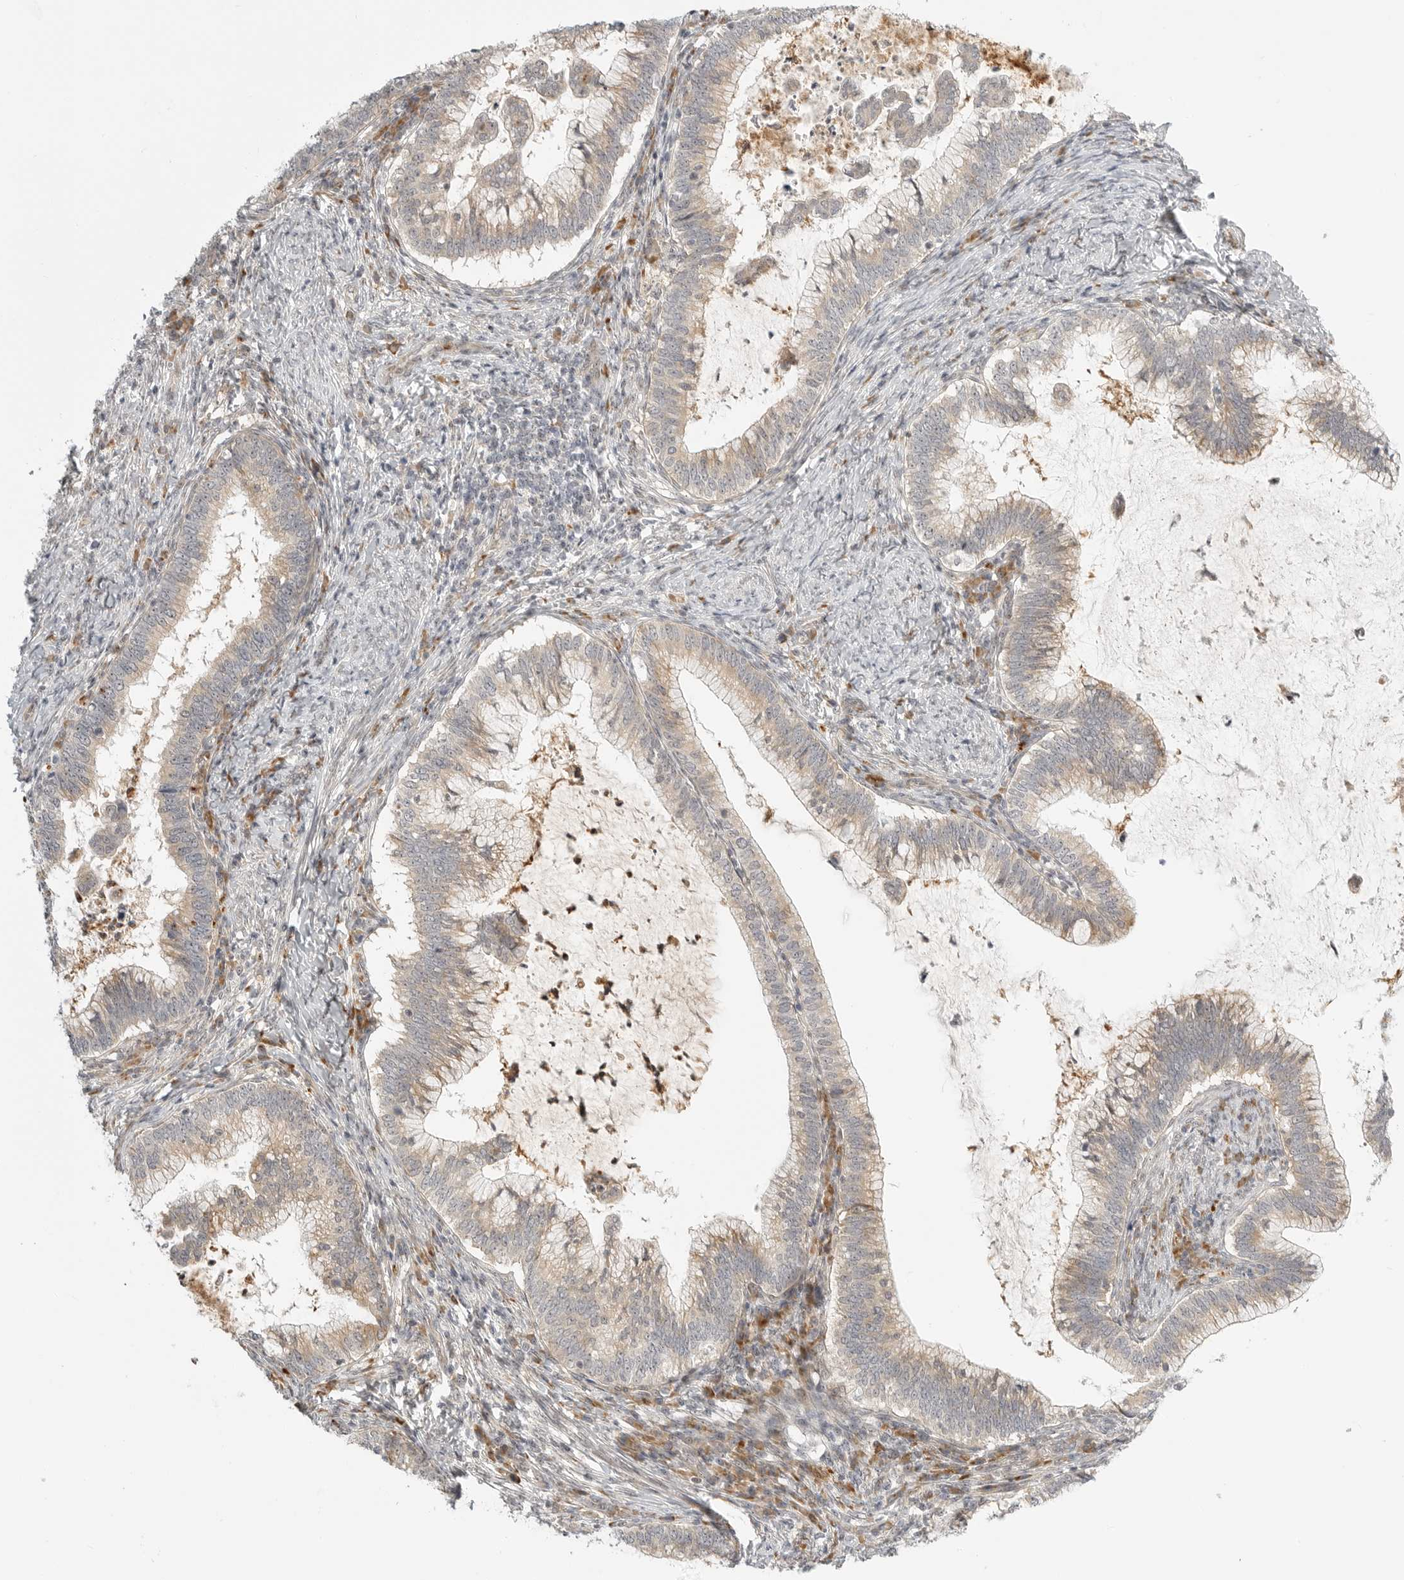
{"staining": {"intensity": "weak", "quantity": ">75%", "location": "cytoplasmic/membranous,nuclear"}, "tissue": "cervical cancer", "cell_type": "Tumor cells", "image_type": "cancer", "snomed": [{"axis": "morphology", "description": "Adenocarcinoma, NOS"}, {"axis": "topography", "description": "Cervix"}], "caption": "An IHC image of neoplastic tissue is shown. Protein staining in brown labels weak cytoplasmic/membranous and nuclear positivity in cervical adenocarcinoma within tumor cells.", "gene": "DSCC1", "patient": {"sex": "female", "age": 36}}